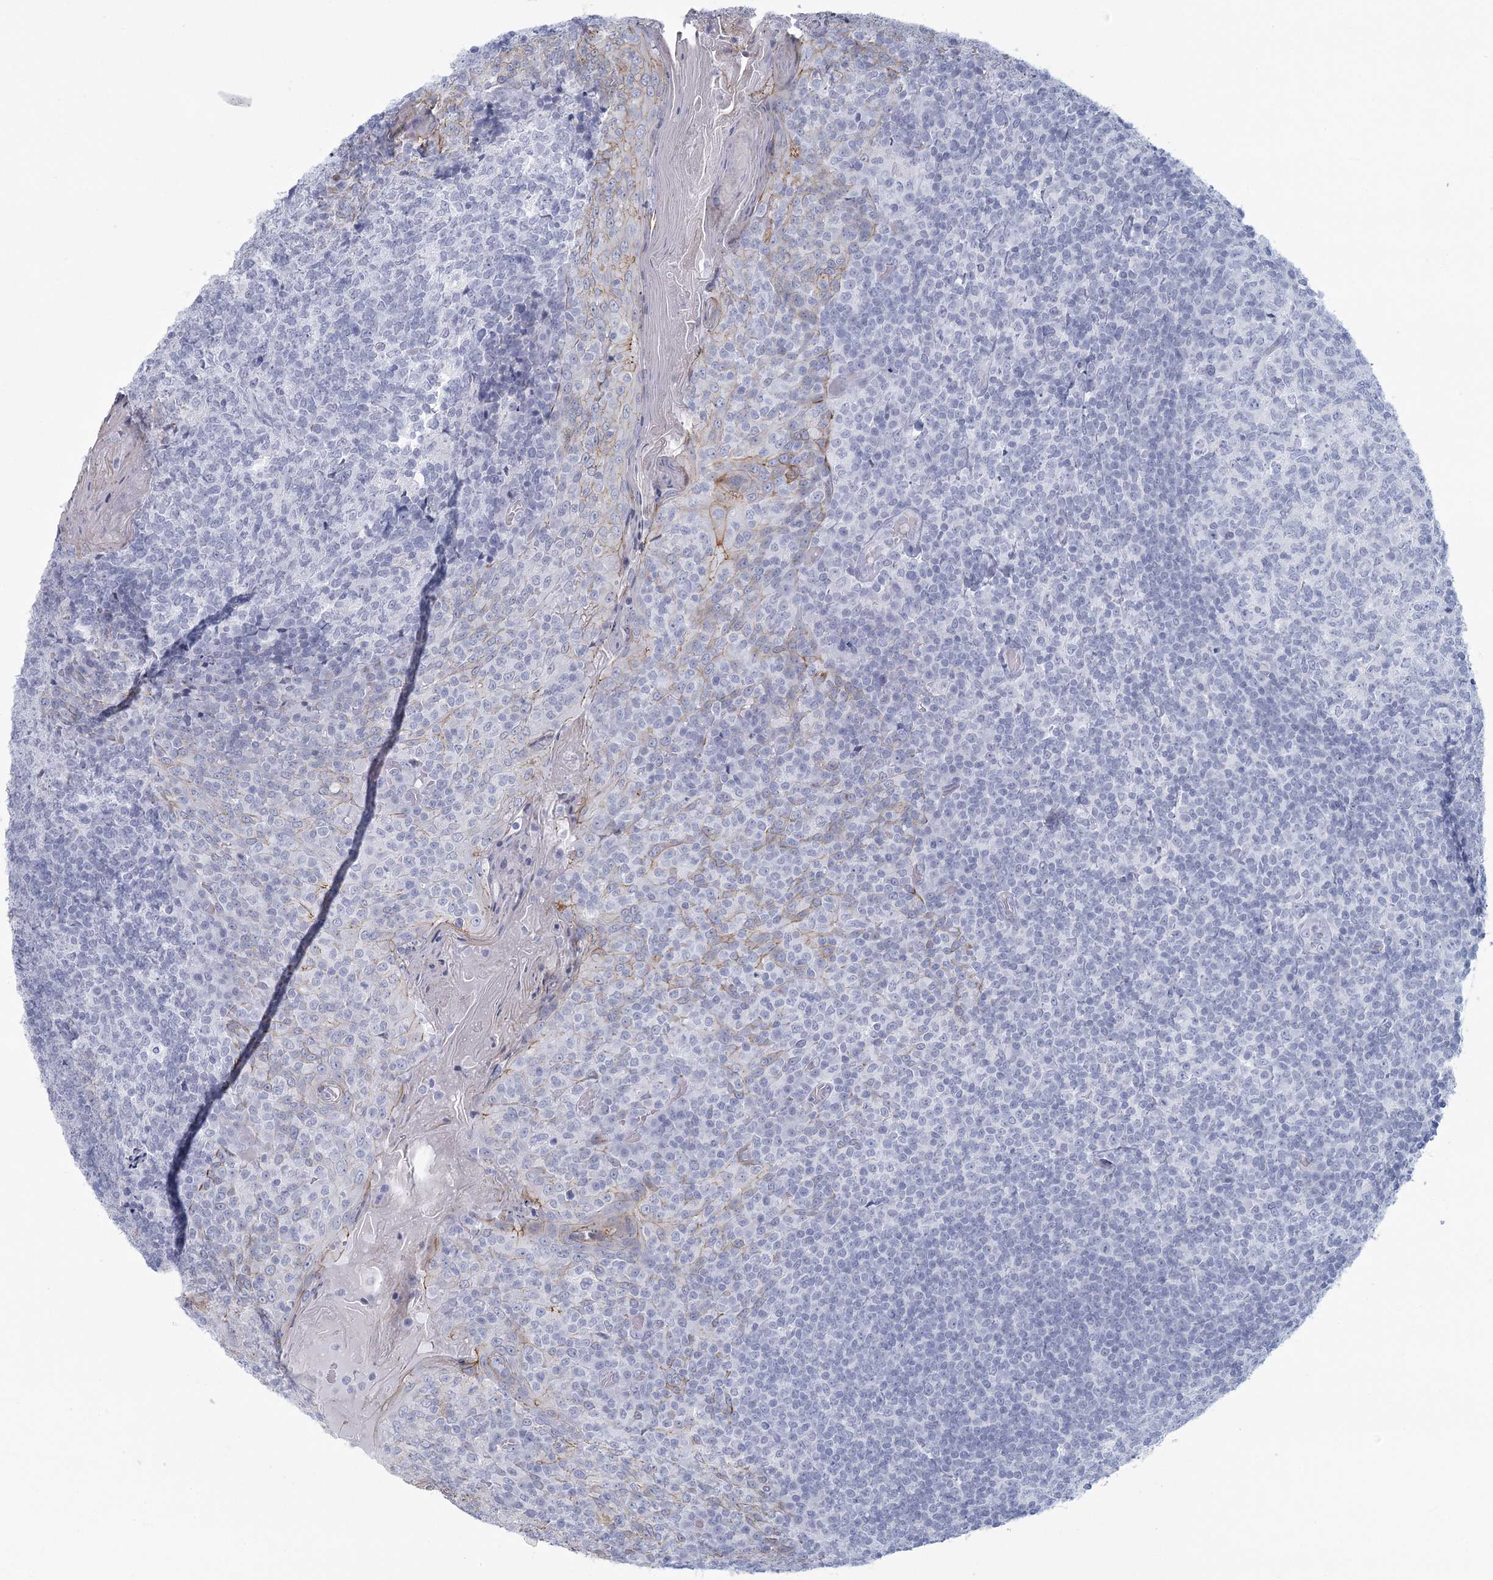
{"staining": {"intensity": "negative", "quantity": "none", "location": "none"}, "tissue": "tonsil", "cell_type": "Germinal center cells", "image_type": "normal", "snomed": [{"axis": "morphology", "description": "Normal tissue, NOS"}, {"axis": "topography", "description": "Tonsil"}], "caption": "Germinal center cells are negative for brown protein staining in unremarkable tonsil. Nuclei are stained in blue.", "gene": "WNT8B", "patient": {"sex": "female", "age": 19}}